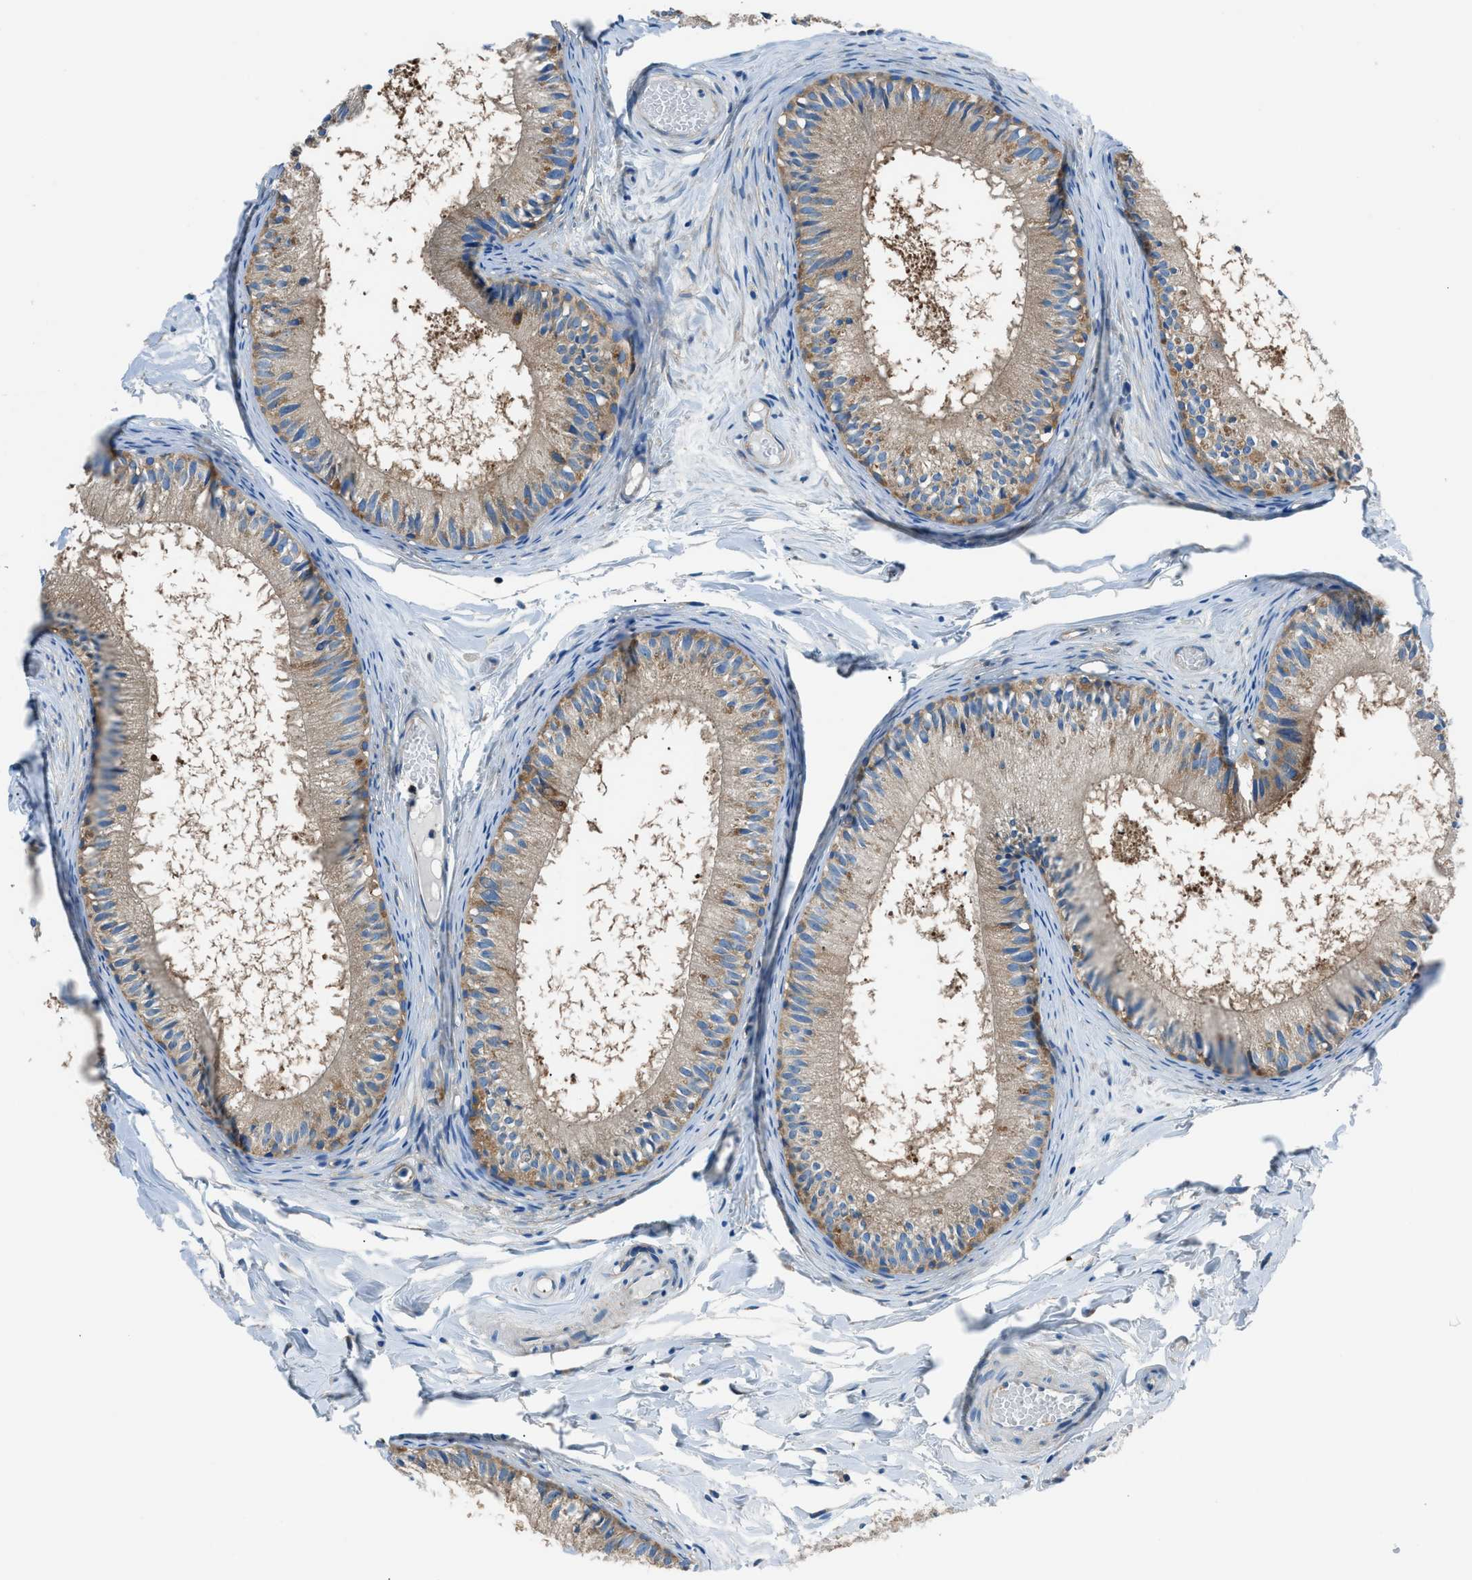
{"staining": {"intensity": "moderate", "quantity": "25%-75%", "location": "cytoplasmic/membranous"}, "tissue": "epididymis", "cell_type": "Glandular cells", "image_type": "normal", "snomed": [{"axis": "morphology", "description": "Normal tissue, NOS"}, {"axis": "topography", "description": "Epididymis"}], "caption": "Immunohistochemistry (IHC) (DAB) staining of unremarkable epididymis shows moderate cytoplasmic/membranous protein positivity in about 25%-75% of glandular cells. Using DAB (3,3'-diaminobenzidine) (brown) and hematoxylin (blue) stains, captured at high magnification using brightfield microscopy.", "gene": "SARS1", "patient": {"sex": "male", "age": 46}}